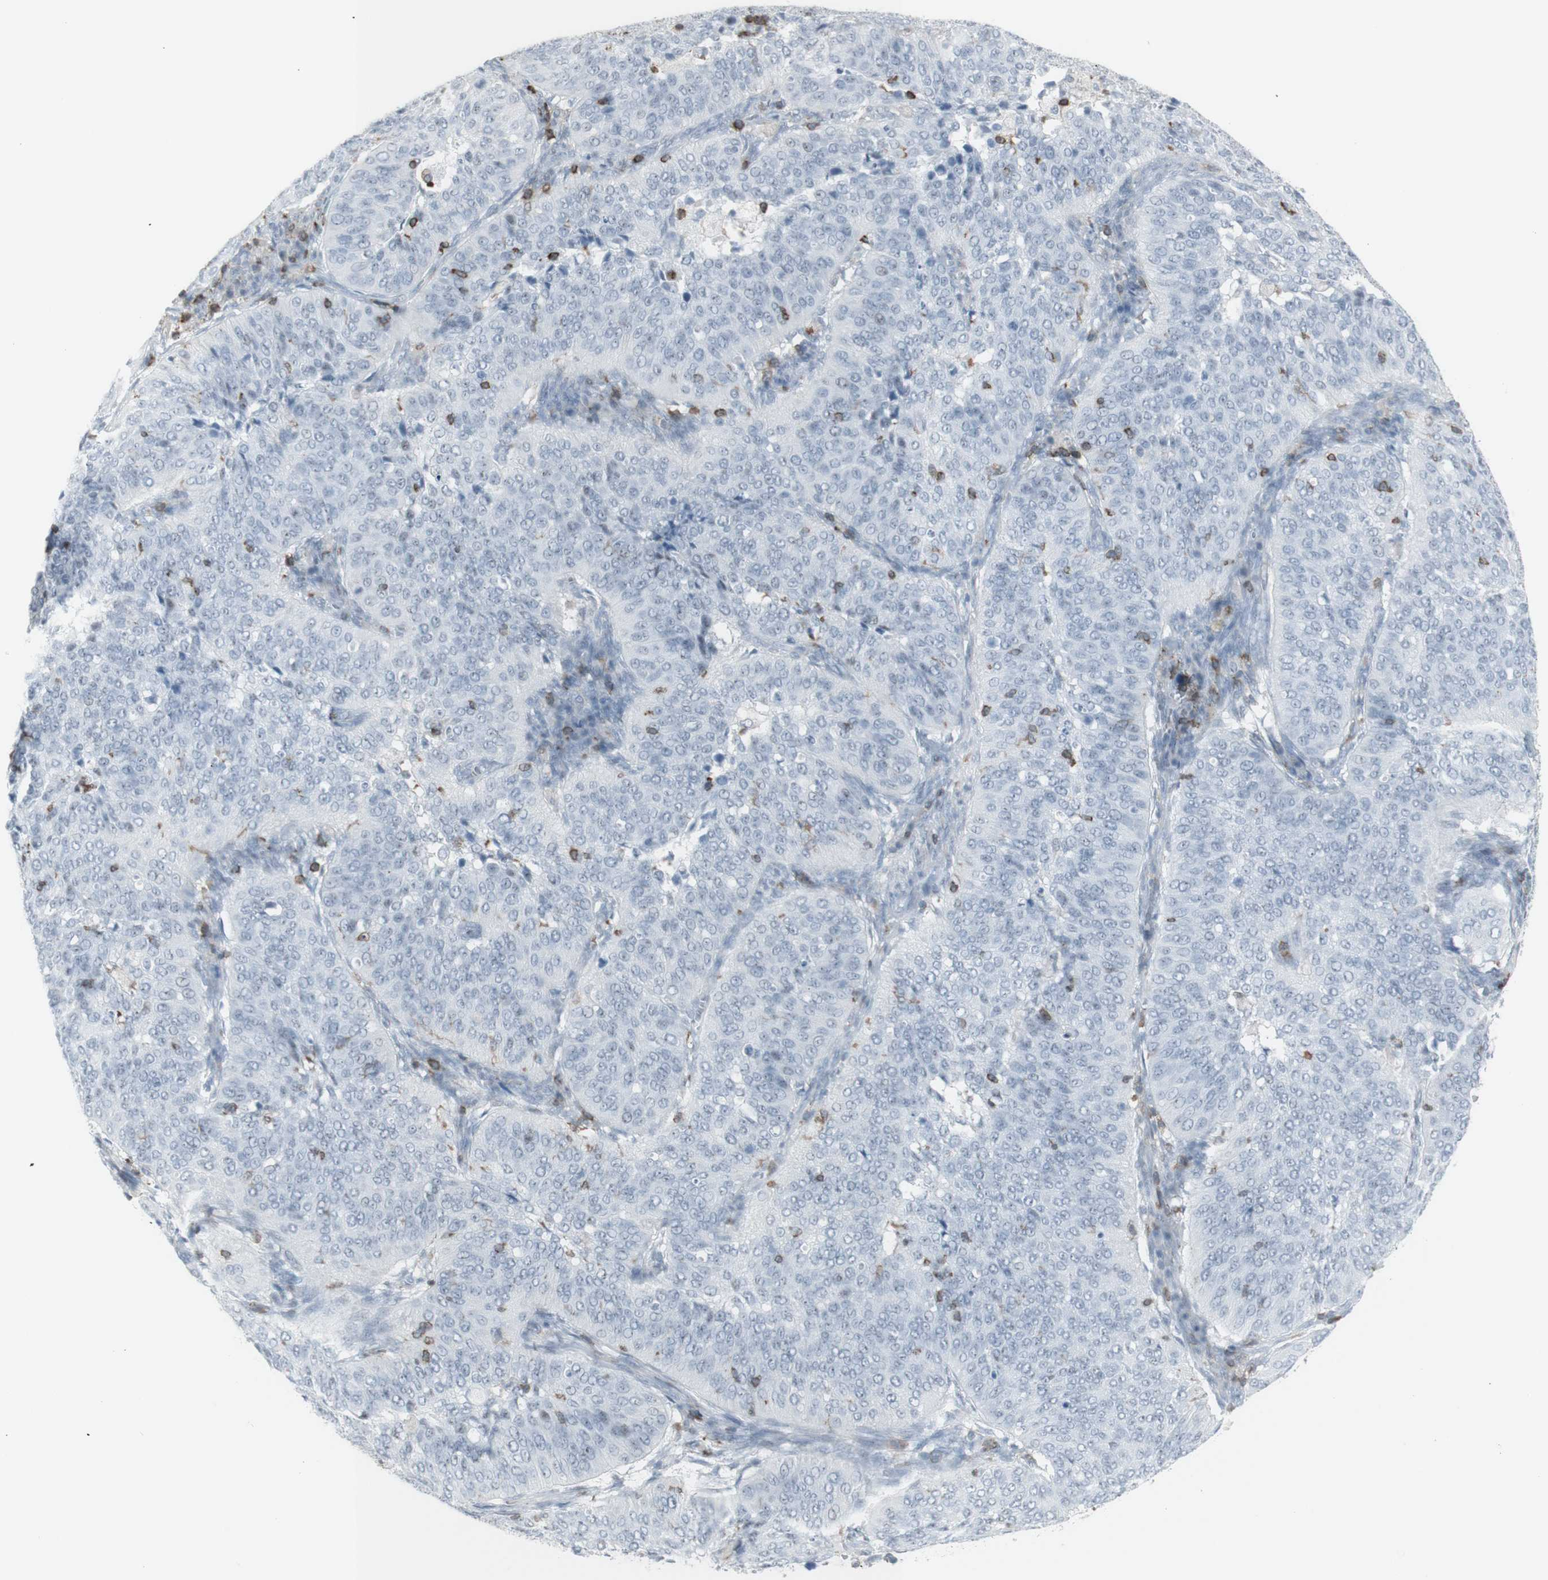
{"staining": {"intensity": "negative", "quantity": "none", "location": "none"}, "tissue": "cervical cancer", "cell_type": "Tumor cells", "image_type": "cancer", "snomed": [{"axis": "morphology", "description": "Normal tissue, NOS"}, {"axis": "morphology", "description": "Squamous cell carcinoma, NOS"}, {"axis": "topography", "description": "Cervix"}], "caption": "Micrograph shows no significant protein staining in tumor cells of cervical cancer (squamous cell carcinoma).", "gene": "NRG1", "patient": {"sex": "female", "age": 39}}